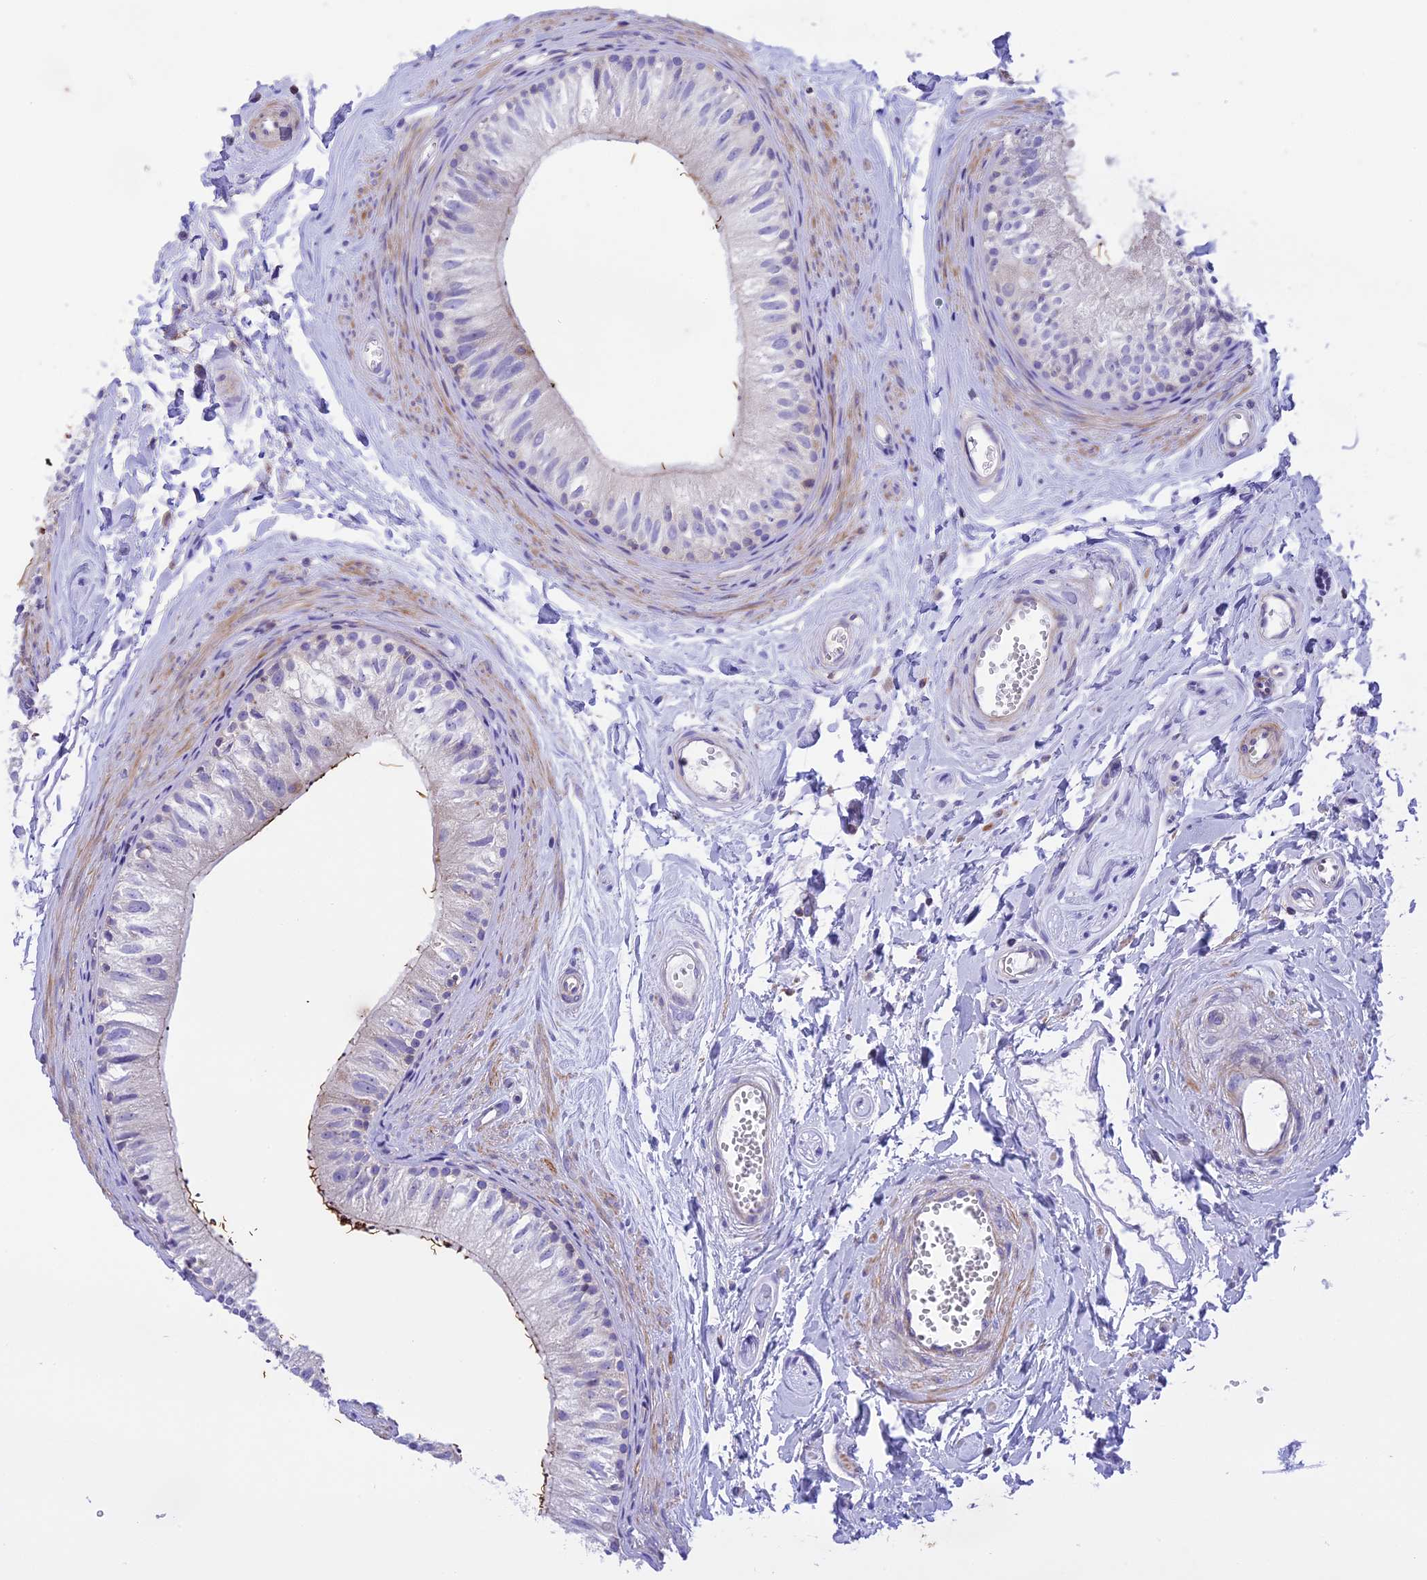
{"staining": {"intensity": "negative", "quantity": "none", "location": "none"}, "tissue": "epididymis", "cell_type": "Glandular cells", "image_type": "normal", "snomed": [{"axis": "morphology", "description": "Normal tissue, NOS"}, {"axis": "topography", "description": "Epididymis"}], "caption": "Epididymis was stained to show a protein in brown. There is no significant expression in glandular cells. (DAB (3,3'-diaminobenzidine) immunohistochemistry (IHC), high magnification).", "gene": "CORO7", "patient": {"sex": "male", "age": 56}}